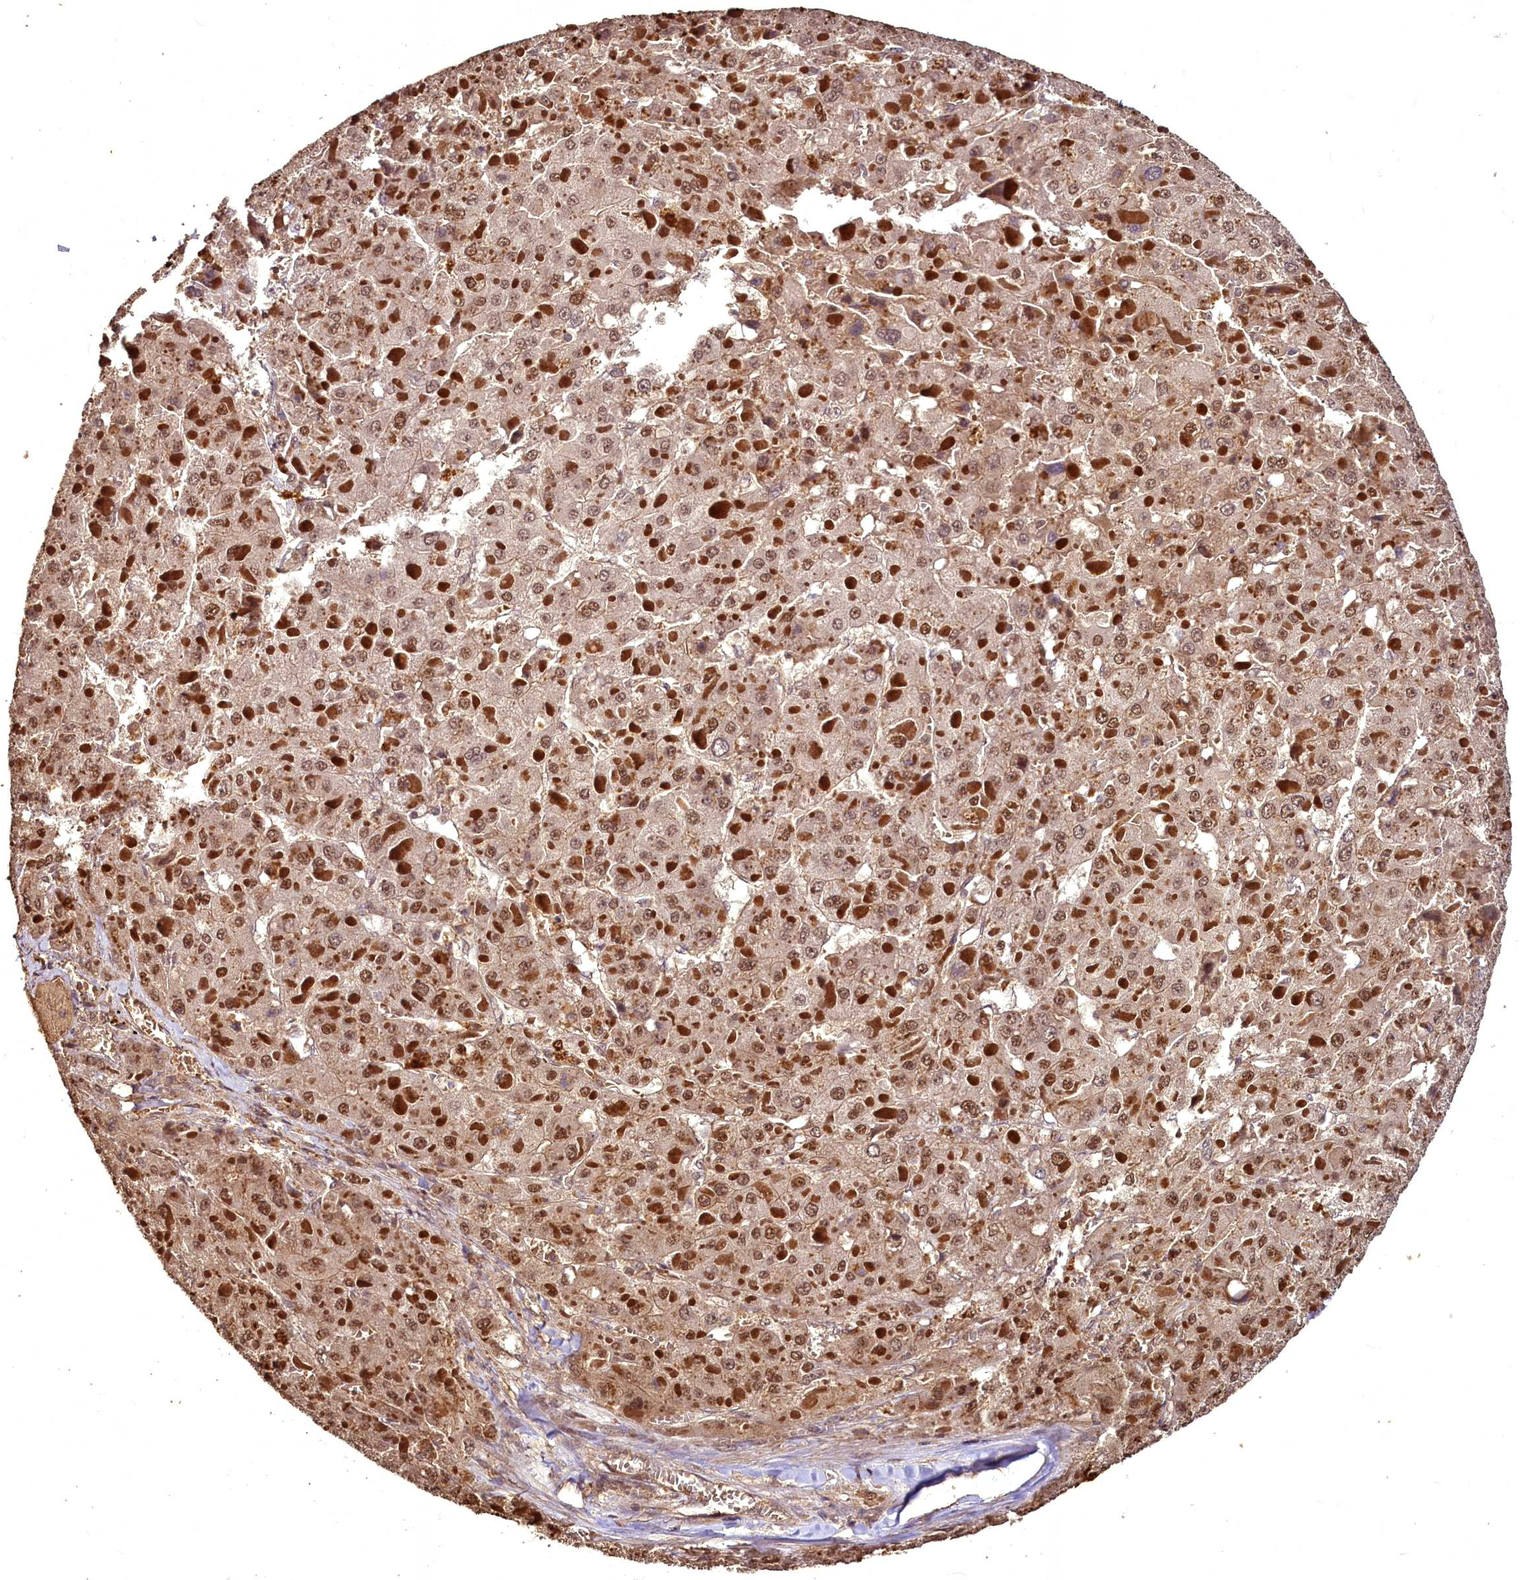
{"staining": {"intensity": "strong", "quantity": ">75%", "location": "cytoplasmic/membranous,nuclear"}, "tissue": "liver cancer", "cell_type": "Tumor cells", "image_type": "cancer", "snomed": [{"axis": "morphology", "description": "Carcinoma, Hepatocellular, NOS"}, {"axis": "topography", "description": "Liver"}], "caption": "This histopathology image shows liver hepatocellular carcinoma stained with immunohistochemistry to label a protein in brown. The cytoplasmic/membranous and nuclear of tumor cells show strong positivity for the protein. Nuclei are counter-stained blue.", "gene": "VPS51", "patient": {"sex": "female", "age": 73}}